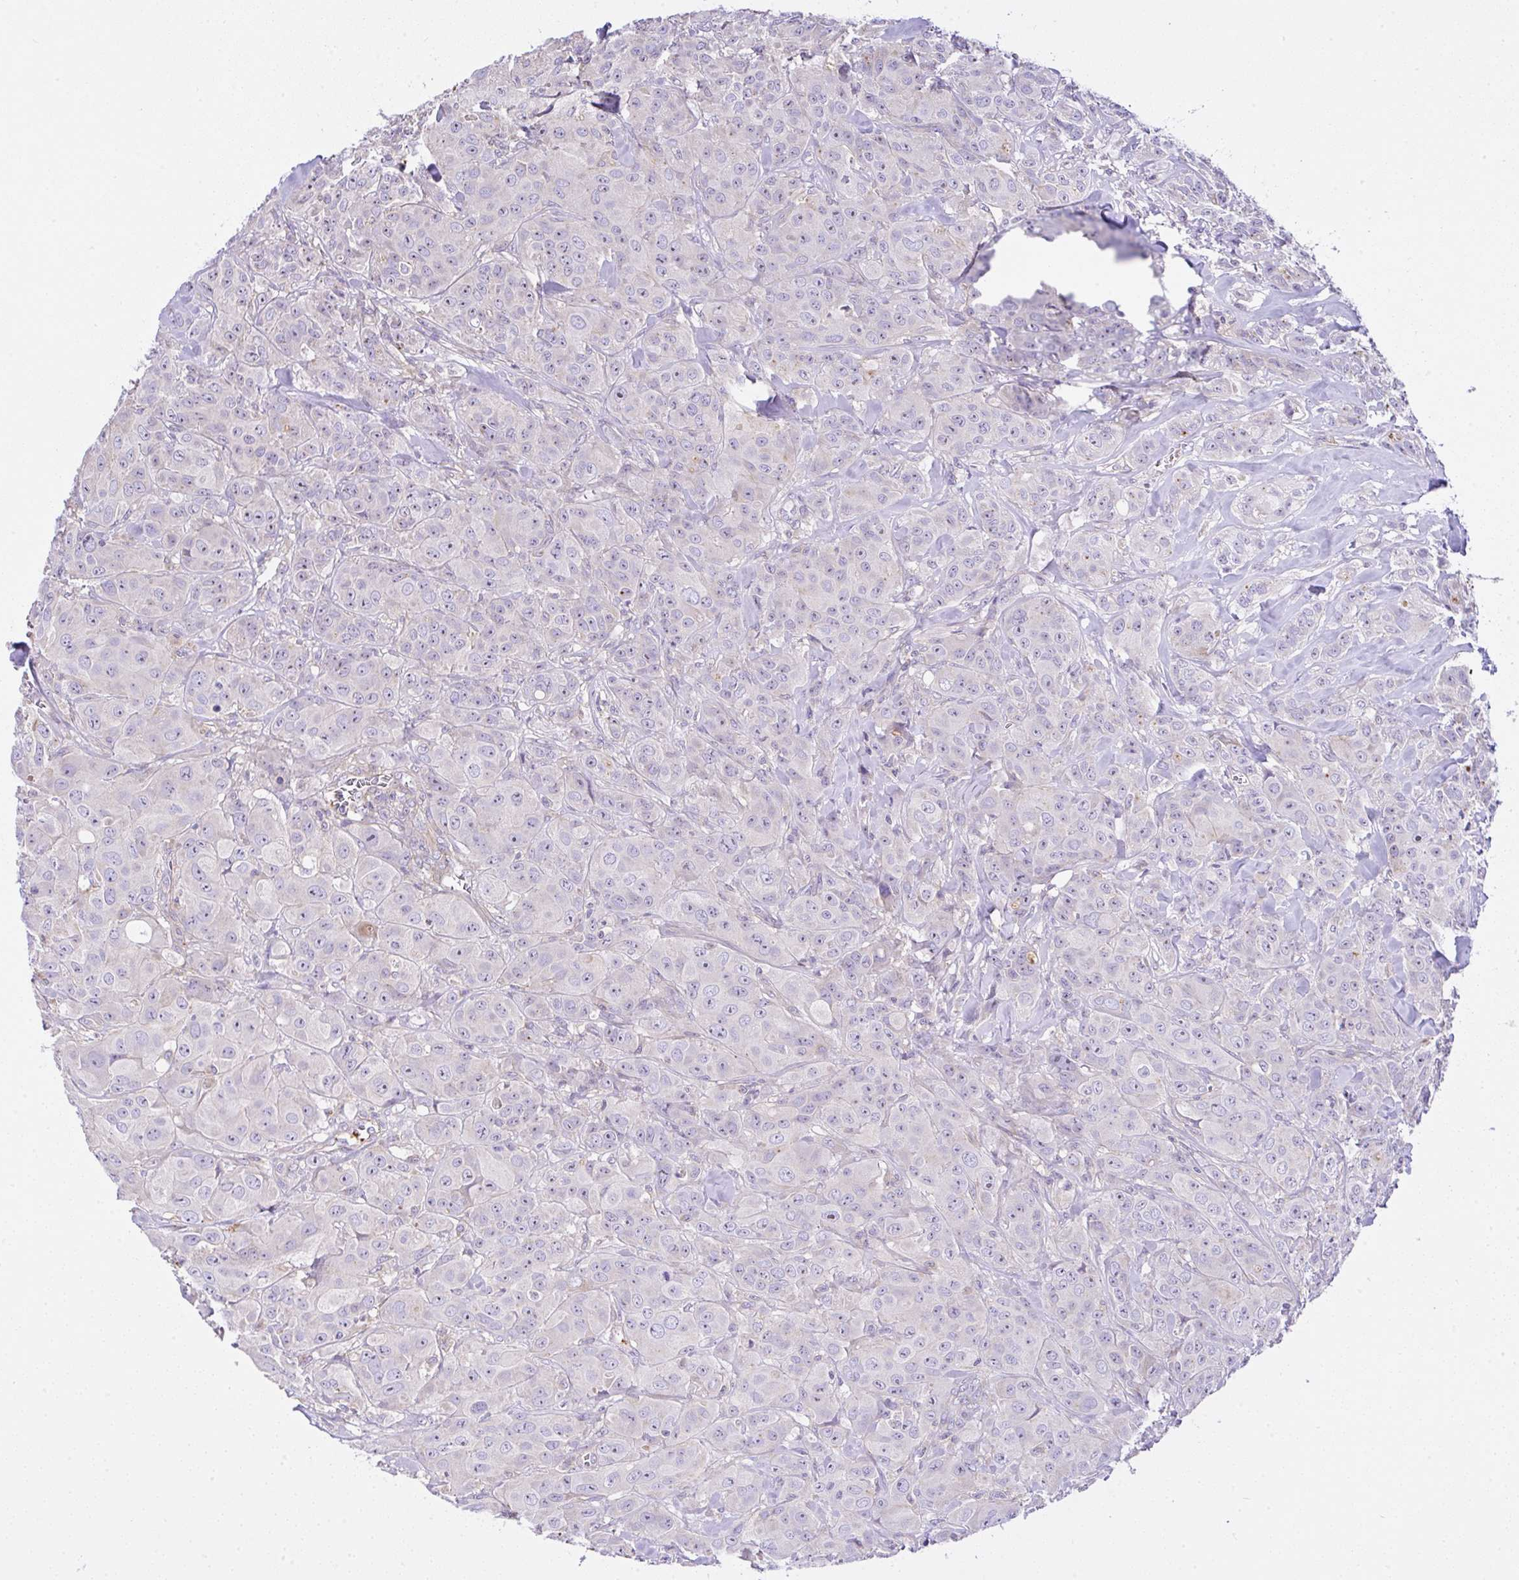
{"staining": {"intensity": "negative", "quantity": "none", "location": "none"}, "tissue": "breast cancer", "cell_type": "Tumor cells", "image_type": "cancer", "snomed": [{"axis": "morphology", "description": "Normal tissue, NOS"}, {"axis": "morphology", "description": "Duct carcinoma"}, {"axis": "topography", "description": "Breast"}], "caption": "DAB (3,3'-diaminobenzidine) immunohistochemical staining of human intraductal carcinoma (breast) shows no significant expression in tumor cells. The staining is performed using DAB (3,3'-diaminobenzidine) brown chromogen with nuclei counter-stained in using hematoxylin.", "gene": "CCDC142", "patient": {"sex": "female", "age": 43}}